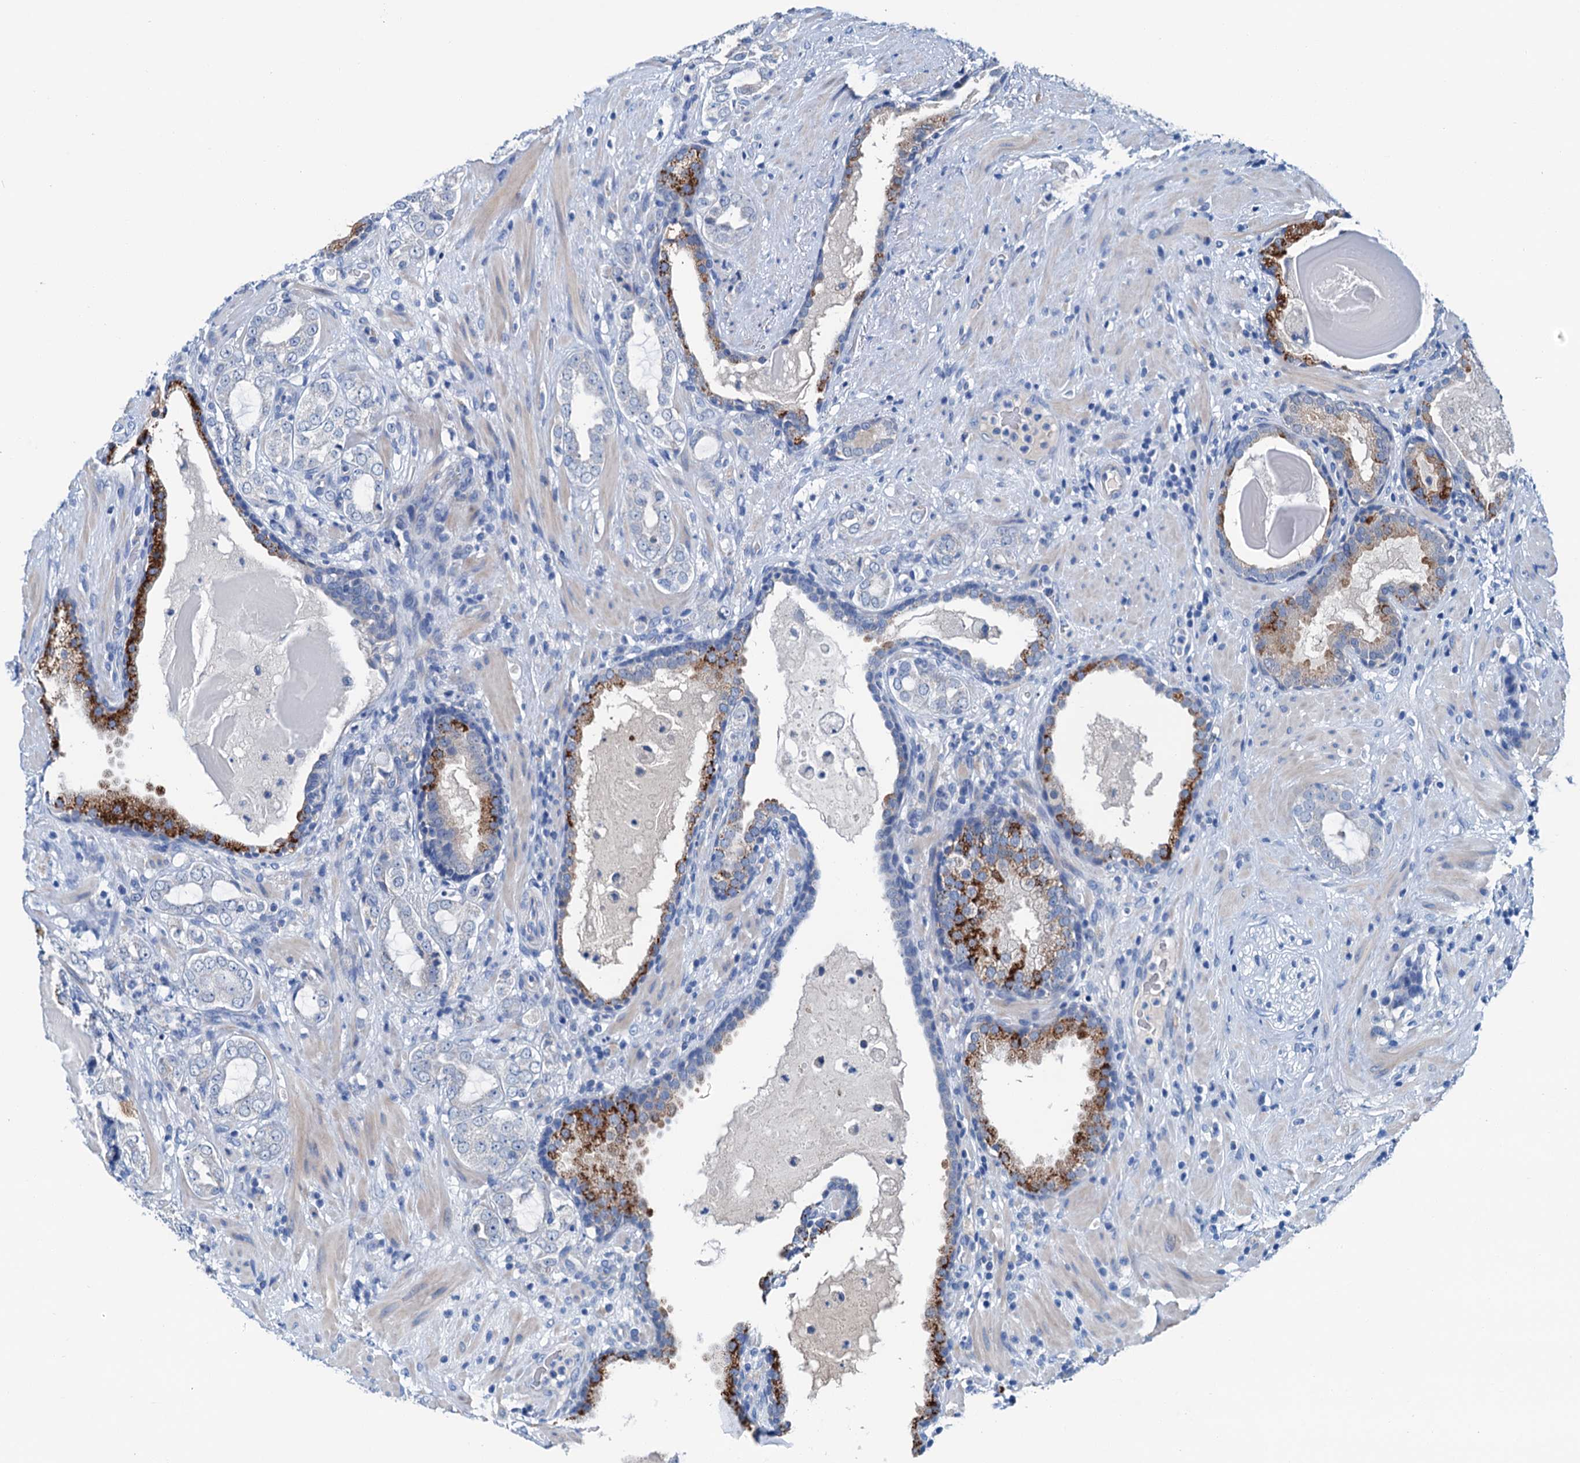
{"staining": {"intensity": "negative", "quantity": "none", "location": "none"}, "tissue": "prostate cancer", "cell_type": "Tumor cells", "image_type": "cancer", "snomed": [{"axis": "morphology", "description": "Adenocarcinoma, High grade"}, {"axis": "topography", "description": "Prostate"}], "caption": "Immunohistochemistry (IHC) of human prostate cancer (high-grade adenocarcinoma) shows no expression in tumor cells.", "gene": "KNDC1", "patient": {"sex": "male", "age": 64}}